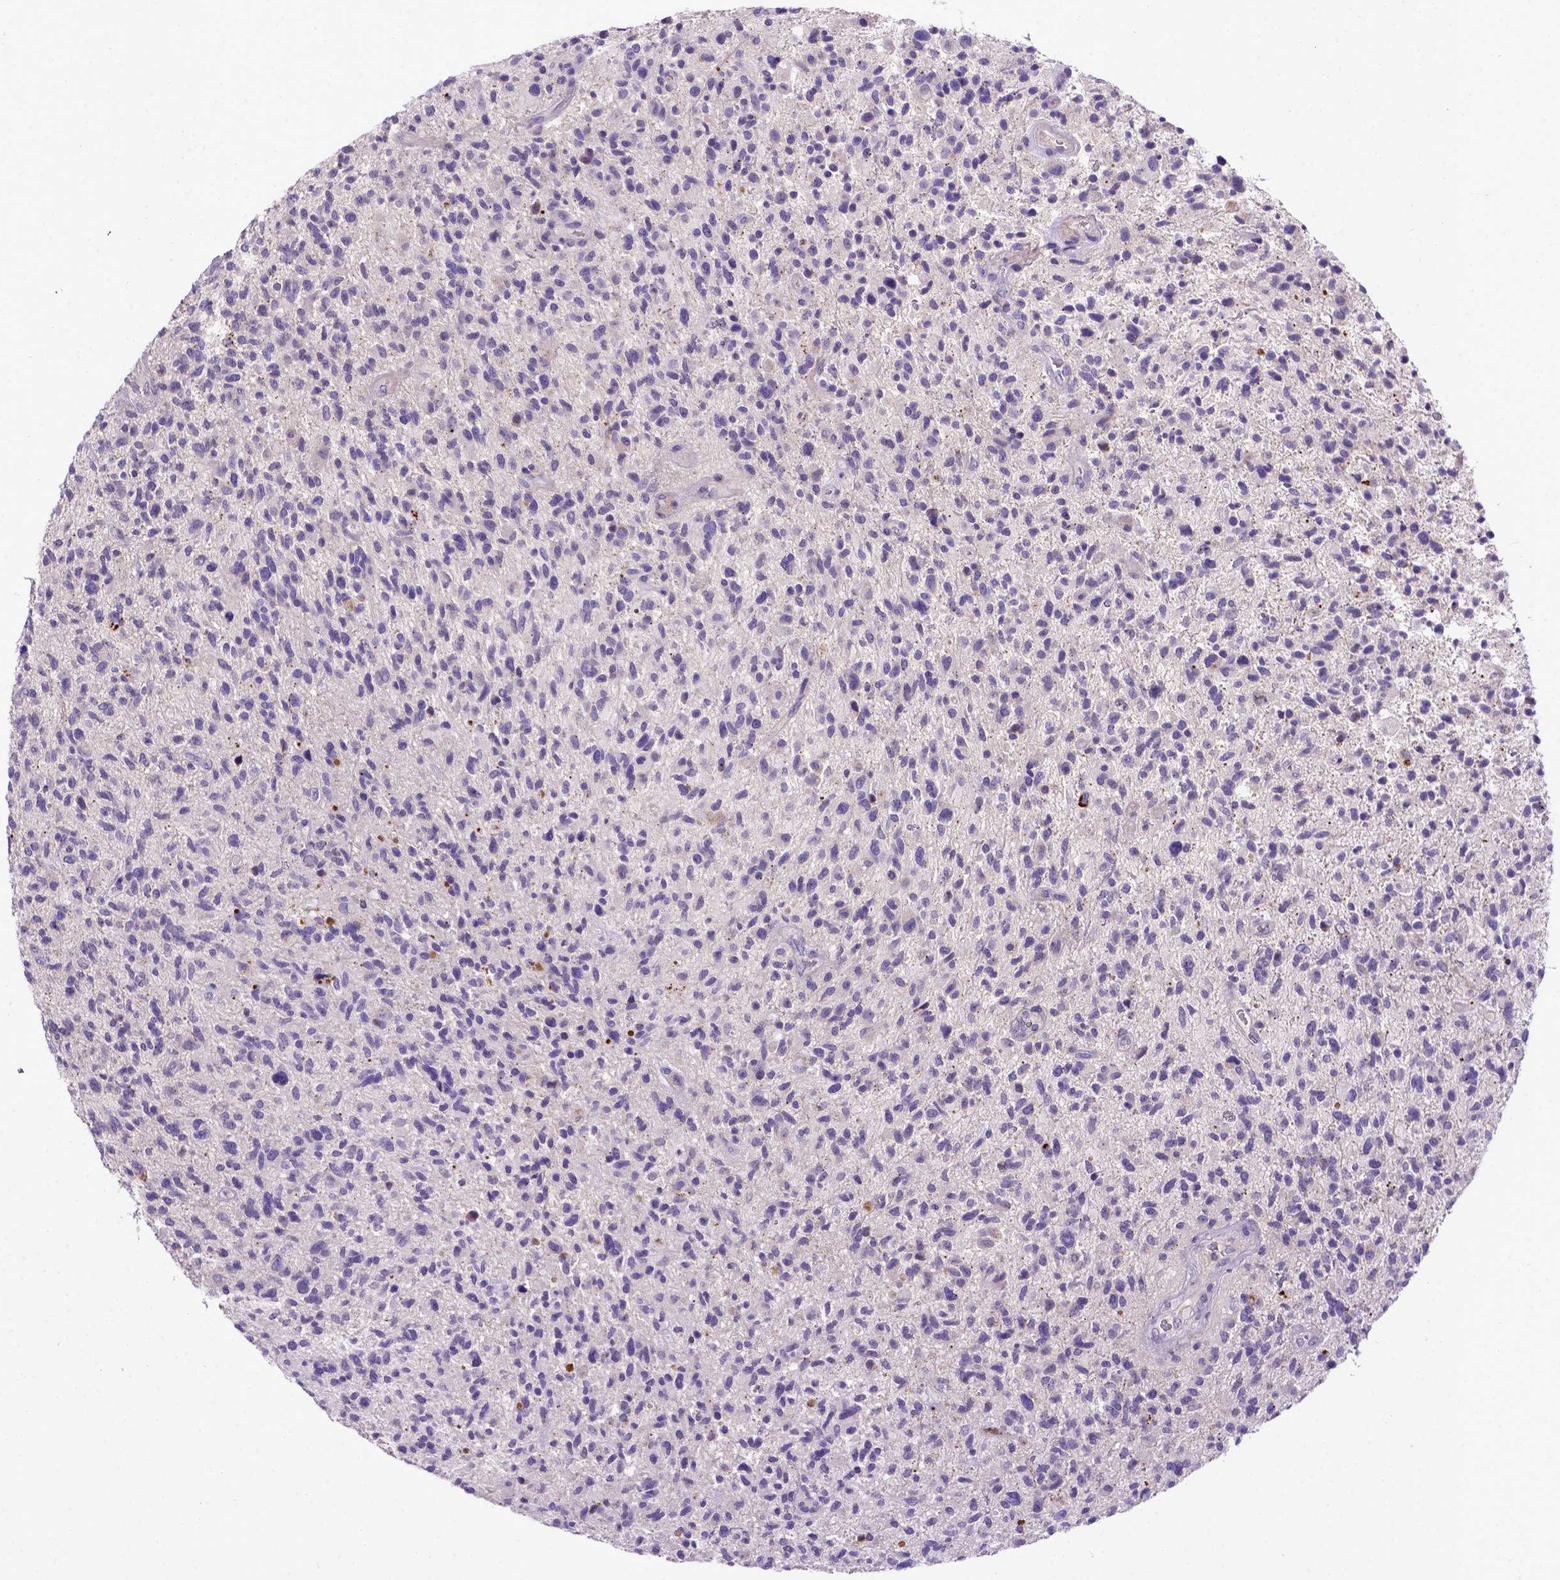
{"staining": {"intensity": "negative", "quantity": "none", "location": "none"}, "tissue": "glioma", "cell_type": "Tumor cells", "image_type": "cancer", "snomed": [{"axis": "morphology", "description": "Glioma, malignant, High grade"}, {"axis": "topography", "description": "Brain"}], "caption": "Immunohistochemistry (IHC) of glioma displays no expression in tumor cells.", "gene": "ADAM12", "patient": {"sex": "male", "age": 47}}